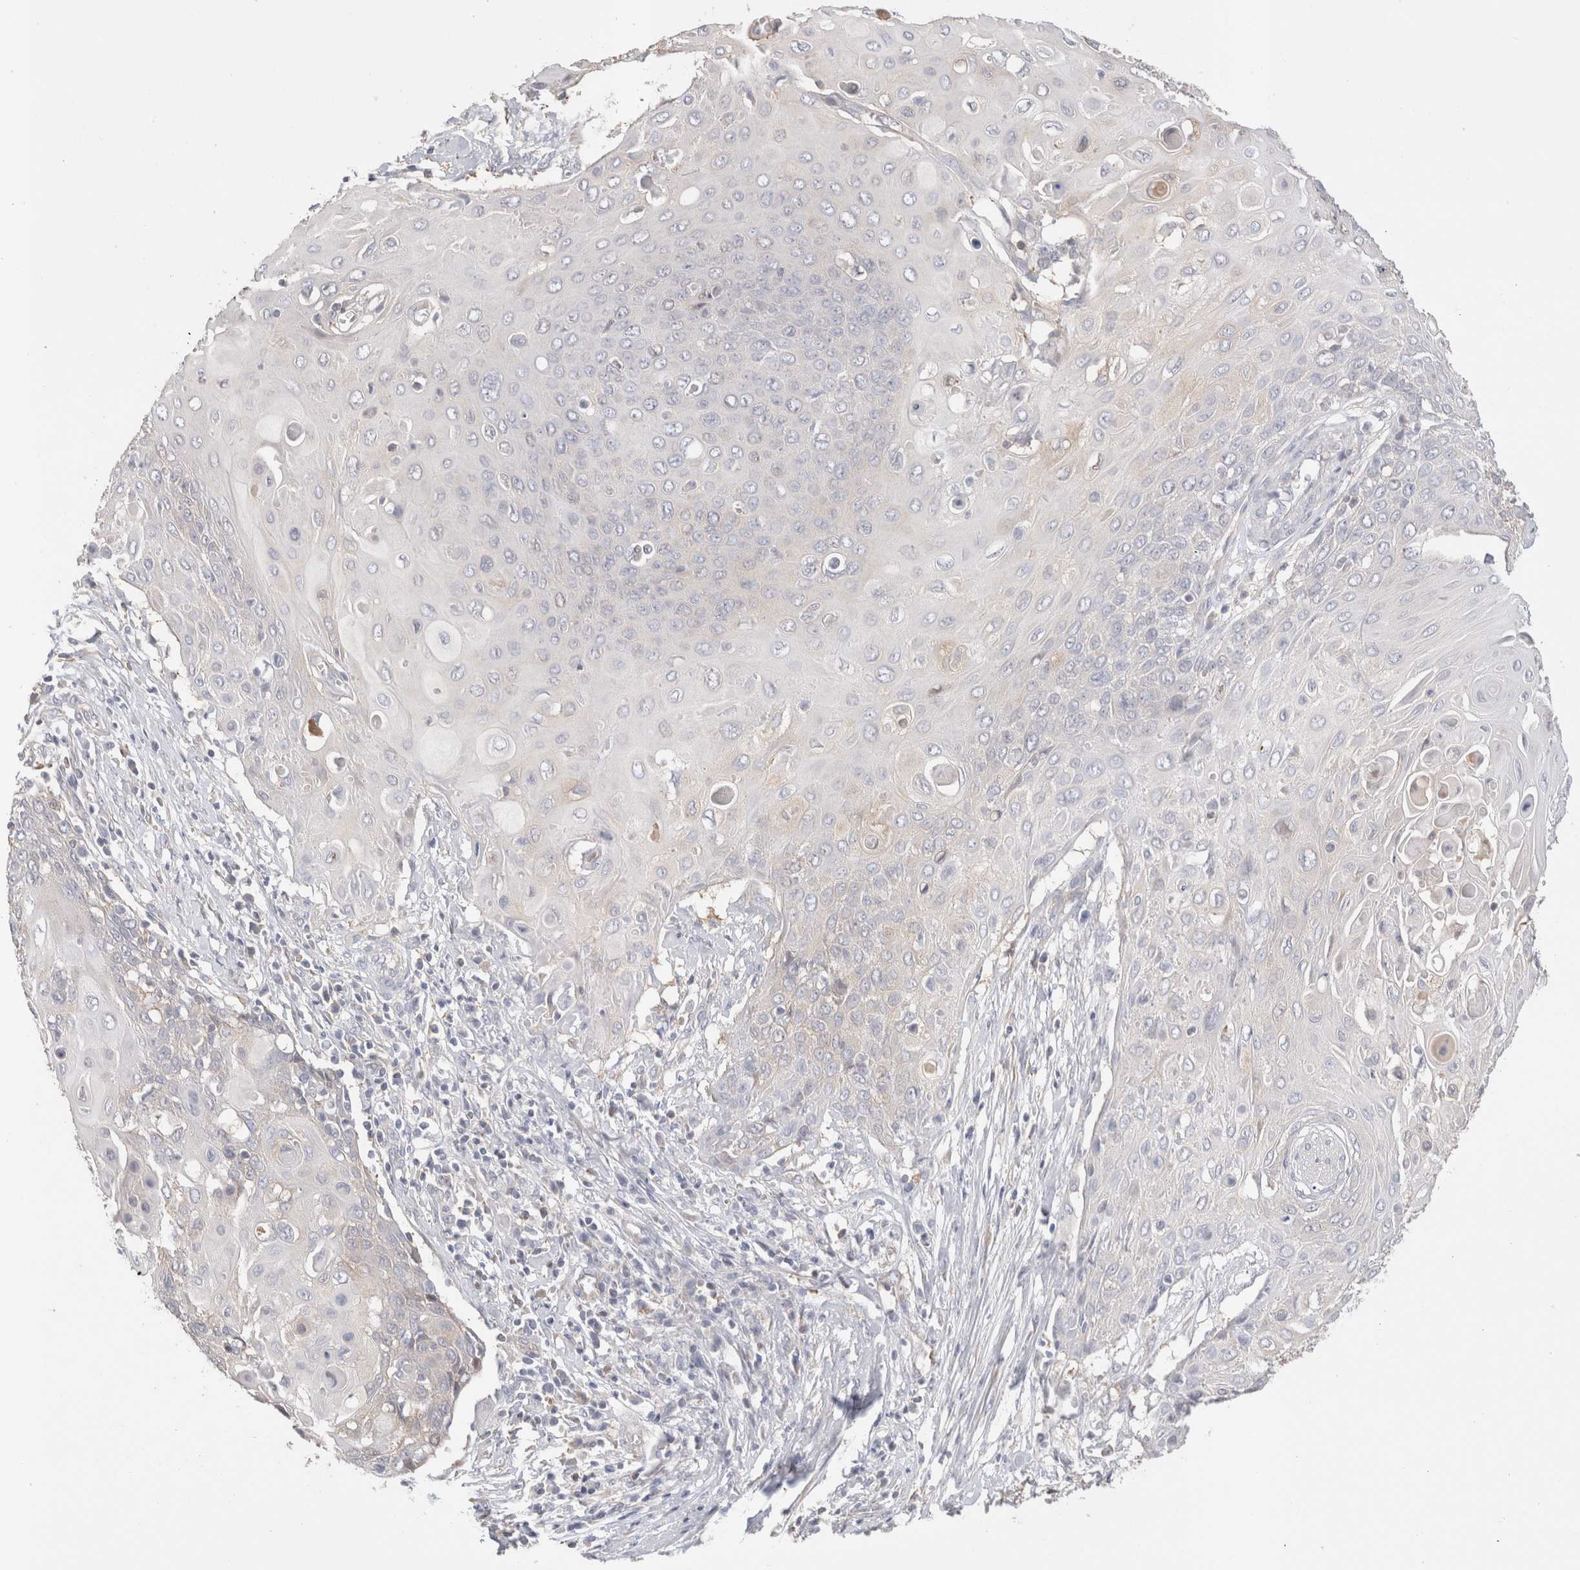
{"staining": {"intensity": "negative", "quantity": "none", "location": "none"}, "tissue": "cervical cancer", "cell_type": "Tumor cells", "image_type": "cancer", "snomed": [{"axis": "morphology", "description": "Squamous cell carcinoma, NOS"}, {"axis": "topography", "description": "Cervix"}], "caption": "Squamous cell carcinoma (cervical) stained for a protein using immunohistochemistry exhibits no positivity tumor cells.", "gene": "CAPN2", "patient": {"sex": "female", "age": 39}}